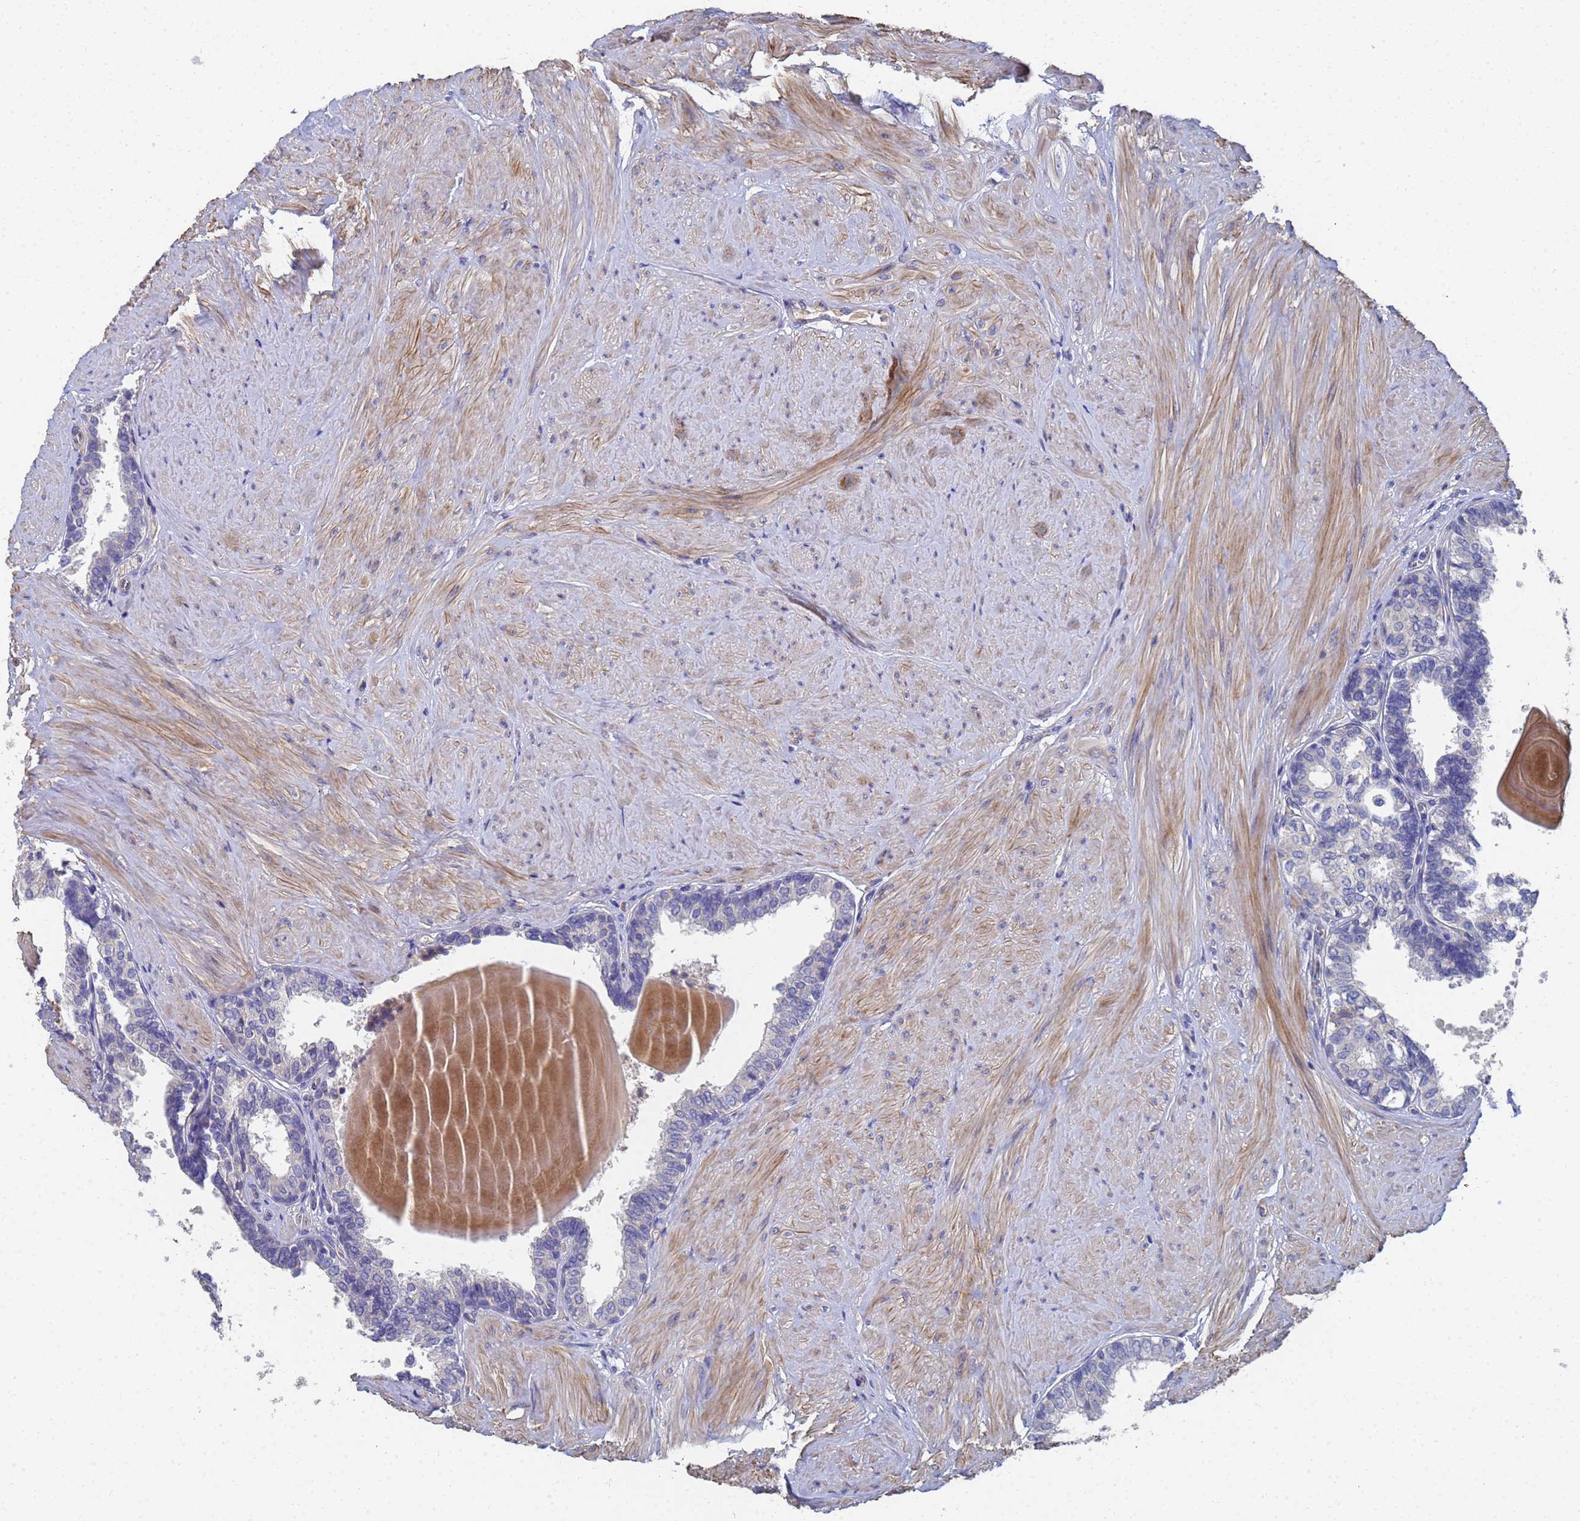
{"staining": {"intensity": "negative", "quantity": "none", "location": "none"}, "tissue": "prostate", "cell_type": "Glandular cells", "image_type": "normal", "snomed": [{"axis": "morphology", "description": "Normal tissue, NOS"}, {"axis": "topography", "description": "Prostate"}], "caption": "Protein analysis of unremarkable prostate shows no significant staining in glandular cells. (IHC, brightfield microscopy, high magnification).", "gene": "LBX2", "patient": {"sex": "male", "age": 48}}